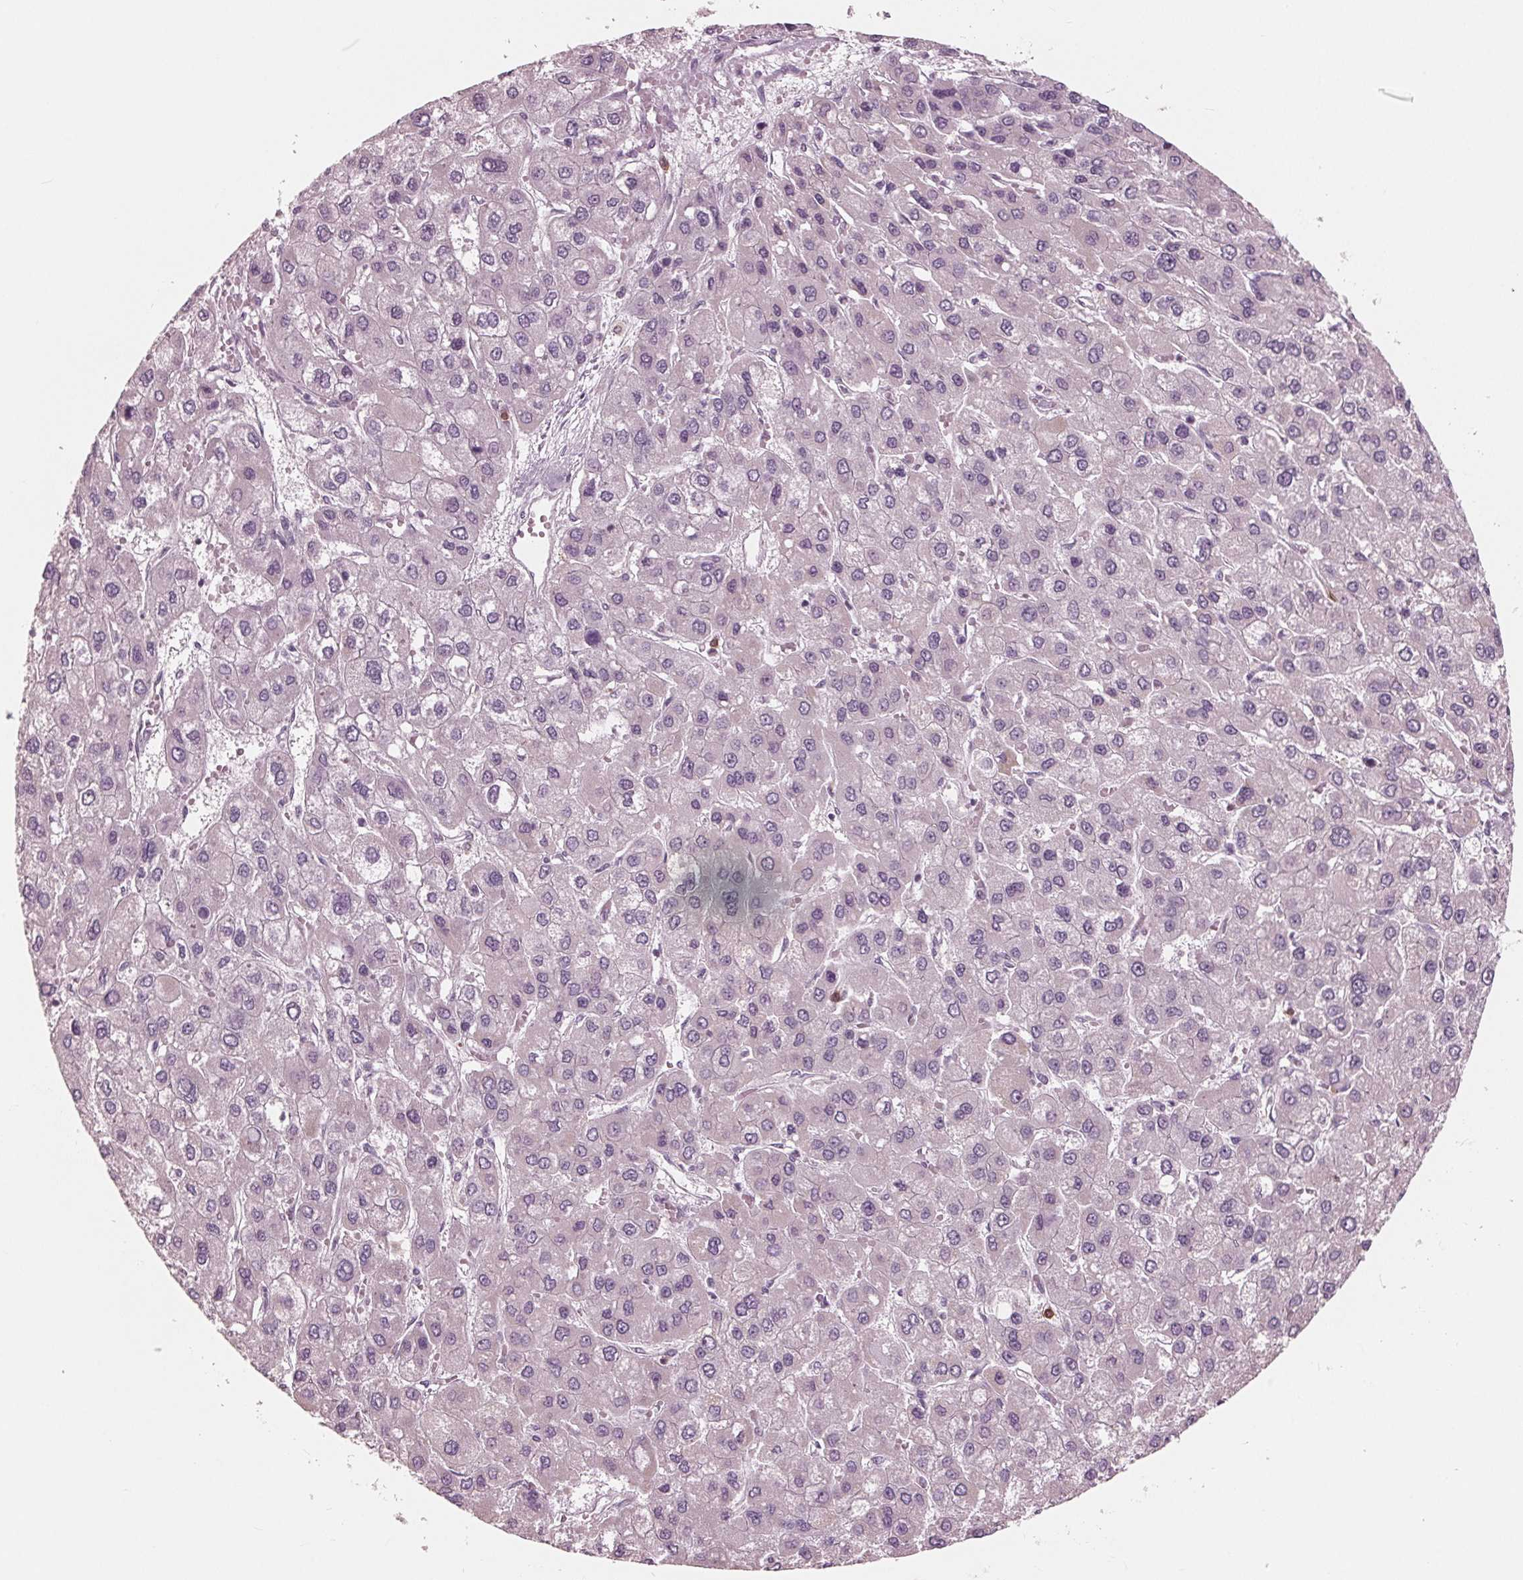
{"staining": {"intensity": "negative", "quantity": "none", "location": "none"}, "tissue": "liver cancer", "cell_type": "Tumor cells", "image_type": "cancer", "snomed": [{"axis": "morphology", "description": "Carcinoma, Hepatocellular, NOS"}, {"axis": "topography", "description": "Liver"}], "caption": "Immunohistochemistry (IHC) of liver cancer shows no staining in tumor cells. Brightfield microscopy of IHC stained with DAB (brown) and hematoxylin (blue), captured at high magnification.", "gene": "ING3", "patient": {"sex": "female", "age": 41}}